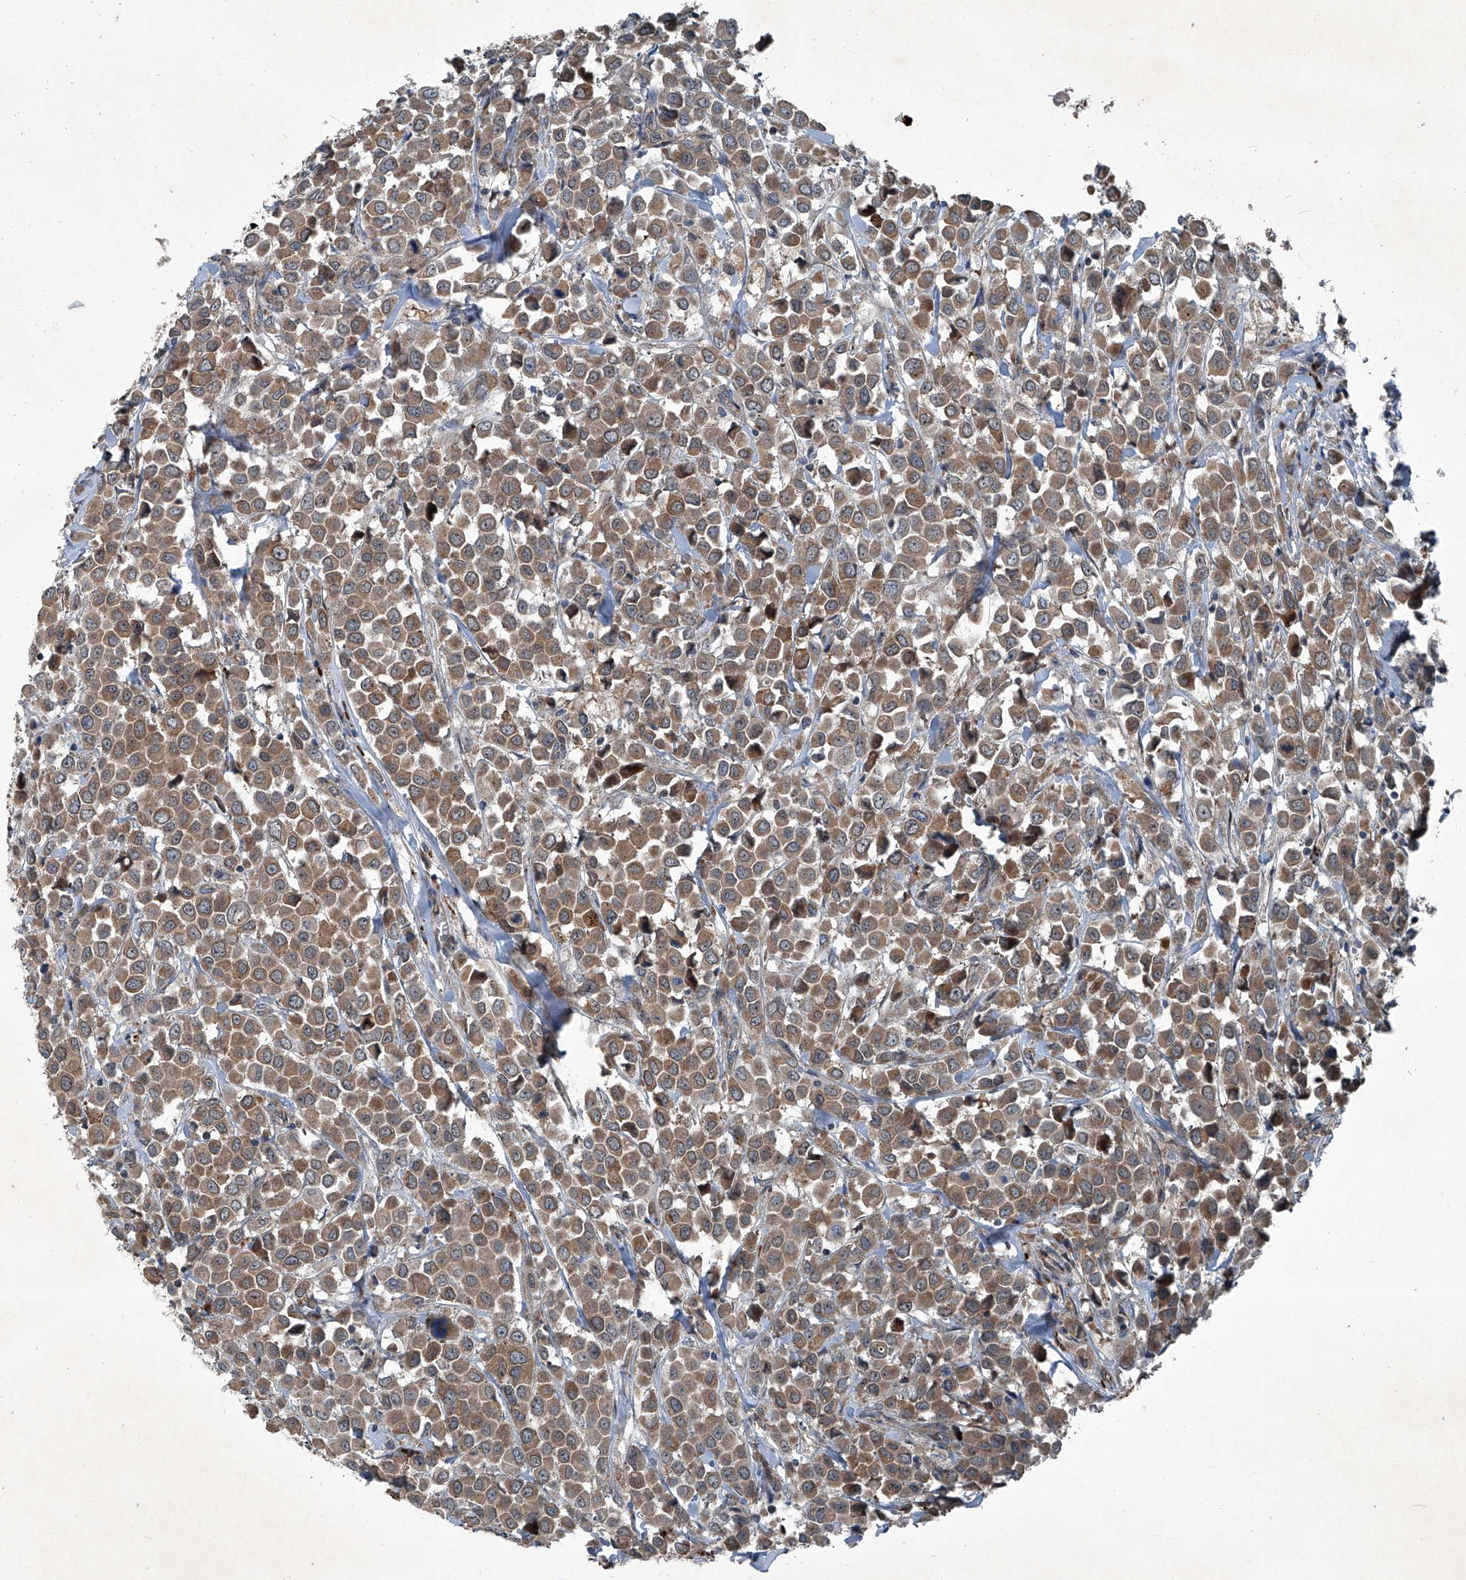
{"staining": {"intensity": "moderate", "quantity": ">75%", "location": "cytoplasmic/membranous"}, "tissue": "breast cancer", "cell_type": "Tumor cells", "image_type": "cancer", "snomed": [{"axis": "morphology", "description": "Duct carcinoma"}, {"axis": "topography", "description": "Breast"}], "caption": "Immunohistochemistry (IHC) photomicrograph of human breast cancer stained for a protein (brown), which reveals medium levels of moderate cytoplasmic/membranous staining in approximately >75% of tumor cells.", "gene": "SENP2", "patient": {"sex": "female", "age": 61}}